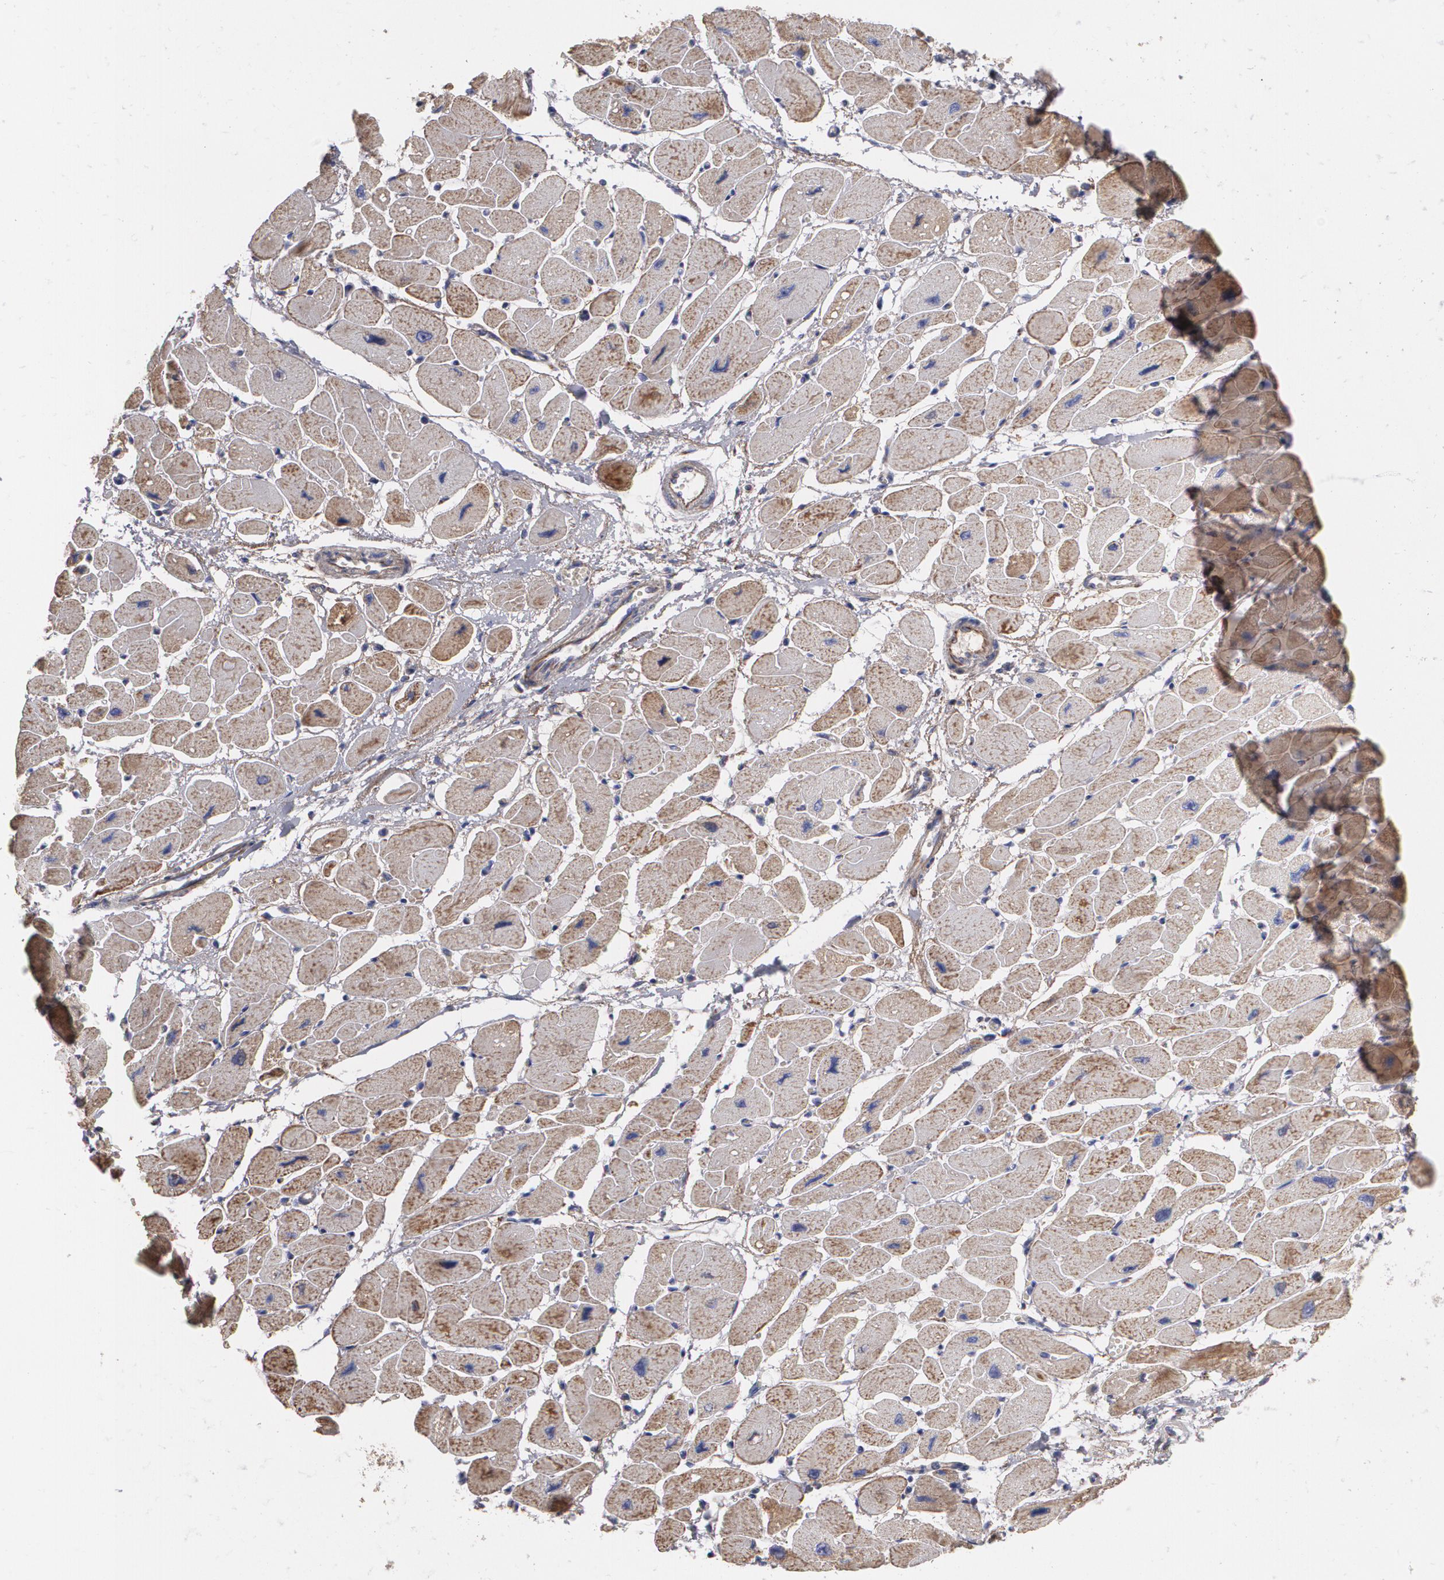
{"staining": {"intensity": "moderate", "quantity": ">75%", "location": "cytoplasmic/membranous"}, "tissue": "heart muscle", "cell_type": "Cardiomyocytes", "image_type": "normal", "snomed": [{"axis": "morphology", "description": "Normal tissue, NOS"}, {"axis": "topography", "description": "Heart"}], "caption": "The photomicrograph exhibits staining of unremarkable heart muscle, revealing moderate cytoplasmic/membranous protein expression (brown color) within cardiomyocytes. (brown staining indicates protein expression, while blue staining denotes nuclei).", "gene": "FBLN1", "patient": {"sex": "female", "age": 54}}